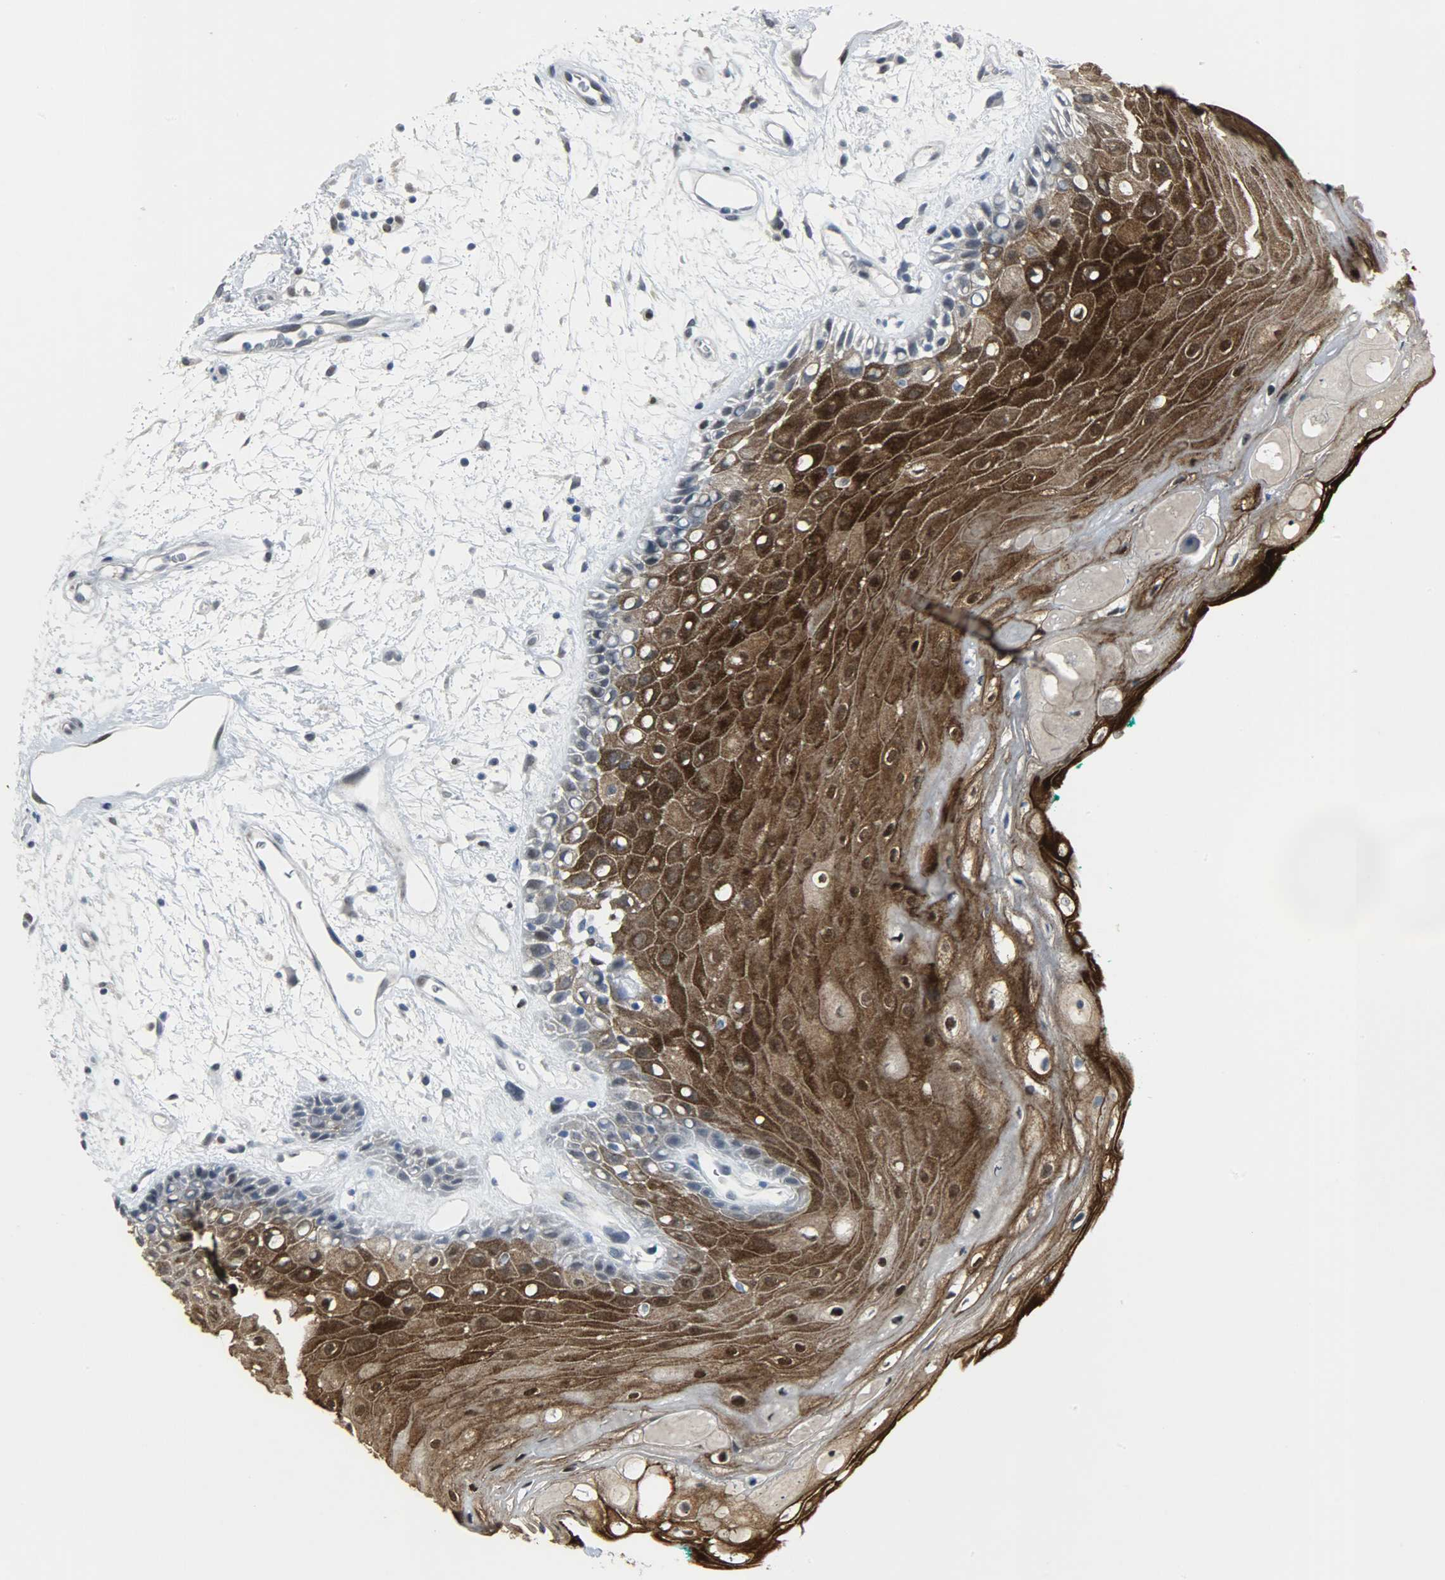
{"staining": {"intensity": "strong", "quantity": ">75%", "location": "cytoplasmic/membranous,nuclear"}, "tissue": "oral mucosa", "cell_type": "Squamous epithelial cells", "image_type": "normal", "snomed": [{"axis": "morphology", "description": "Normal tissue, NOS"}, {"axis": "morphology", "description": "Squamous cell carcinoma, NOS"}, {"axis": "topography", "description": "Skeletal muscle"}, {"axis": "topography", "description": "Oral tissue"}, {"axis": "topography", "description": "Head-Neck"}], "caption": "Immunohistochemical staining of unremarkable oral mucosa shows high levels of strong cytoplasmic/membranous,nuclear expression in approximately >75% of squamous epithelial cells. The staining is performed using DAB brown chromogen to label protein expression. The nuclei are counter-stained blue using hematoxylin.", "gene": "PPARG", "patient": {"sex": "female", "age": 84}}